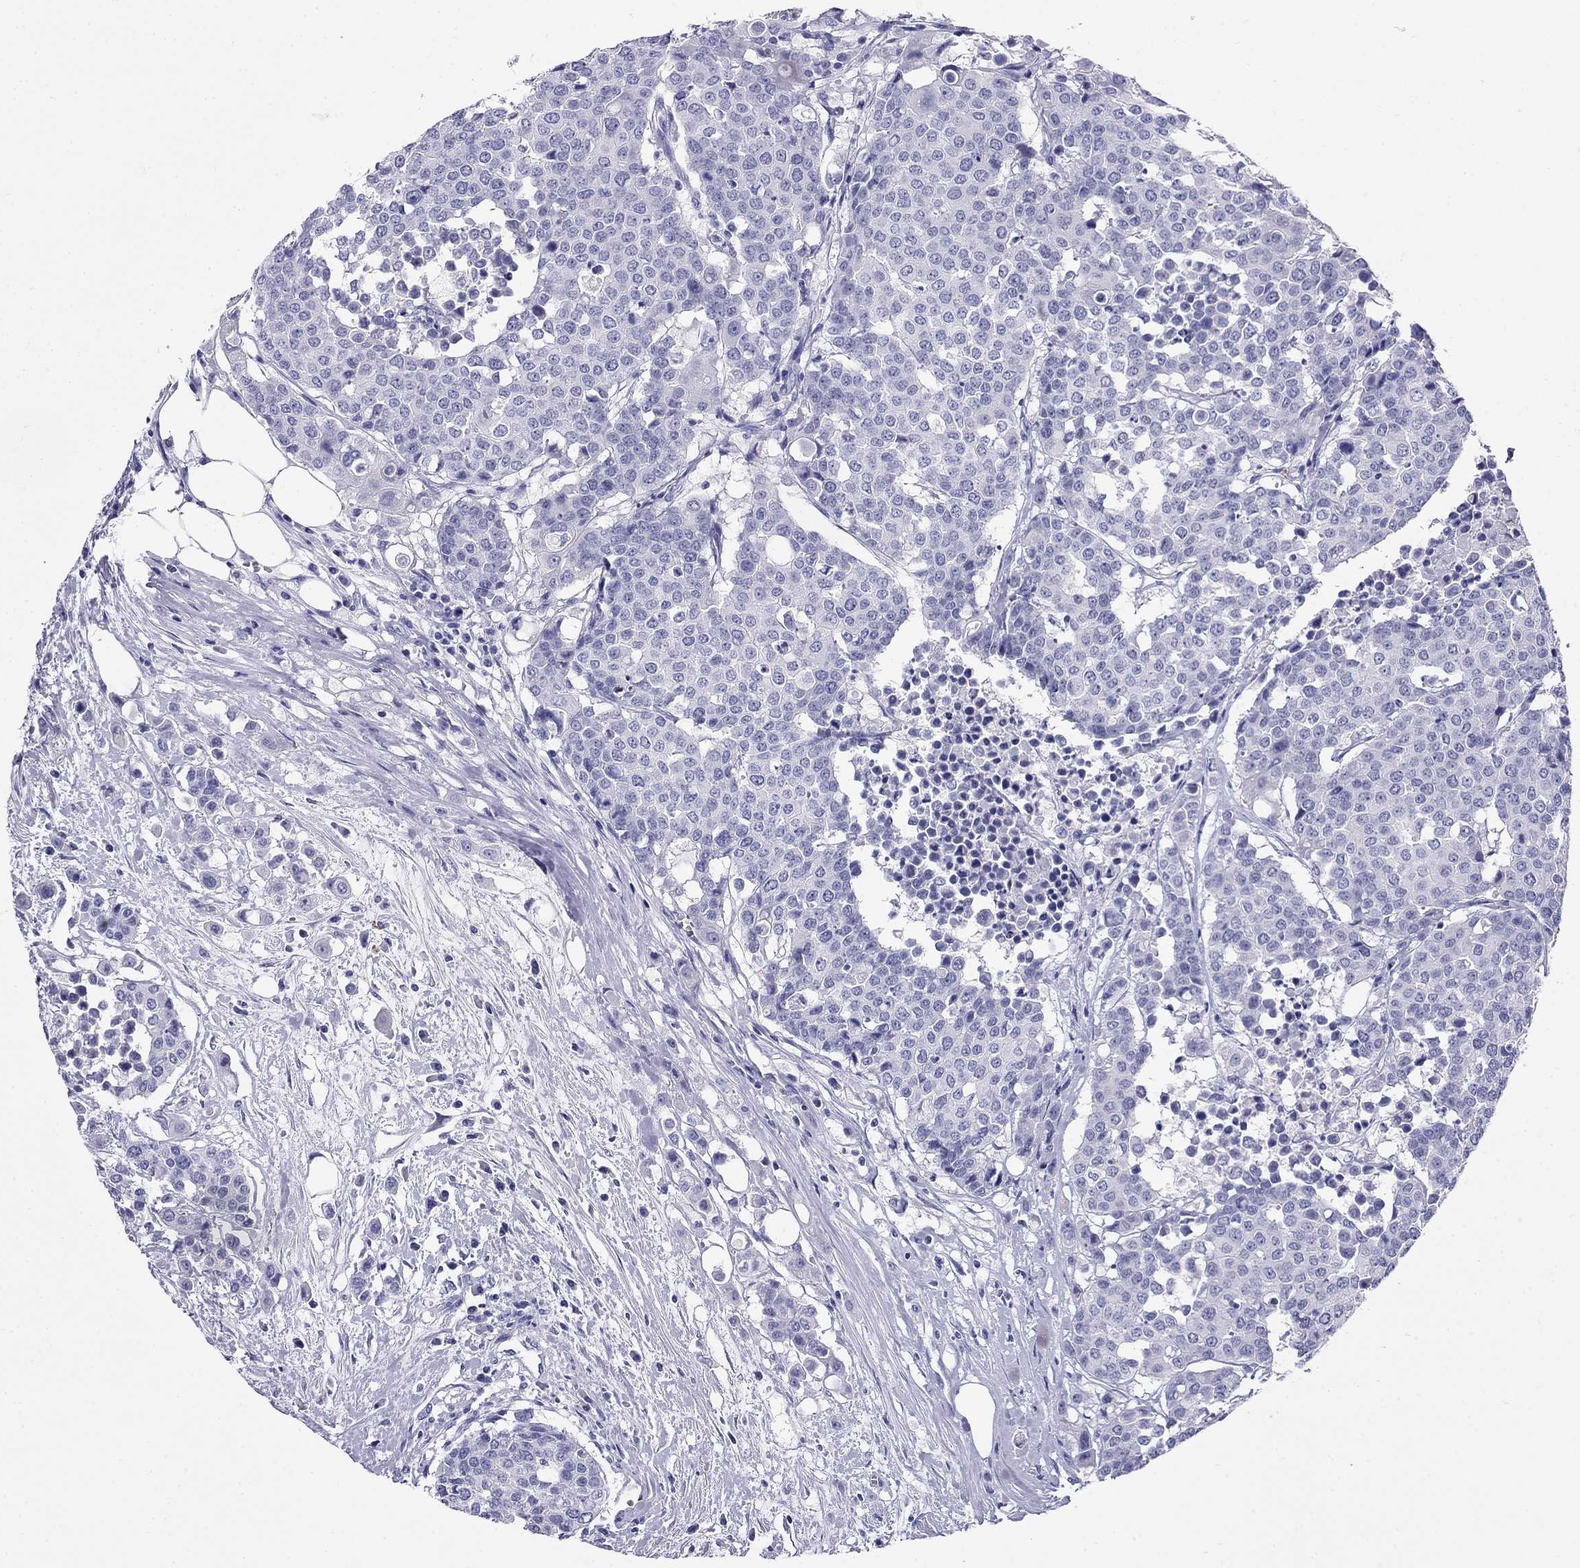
{"staining": {"intensity": "negative", "quantity": "none", "location": "none"}, "tissue": "carcinoid", "cell_type": "Tumor cells", "image_type": "cancer", "snomed": [{"axis": "morphology", "description": "Carcinoid, malignant, NOS"}, {"axis": "topography", "description": "Colon"}], "caption": "Tumor cells show no significant protein positivity in carcinoid.", "gene": "PPP1R36", "patient": {"sex": "male", "age": 81}}